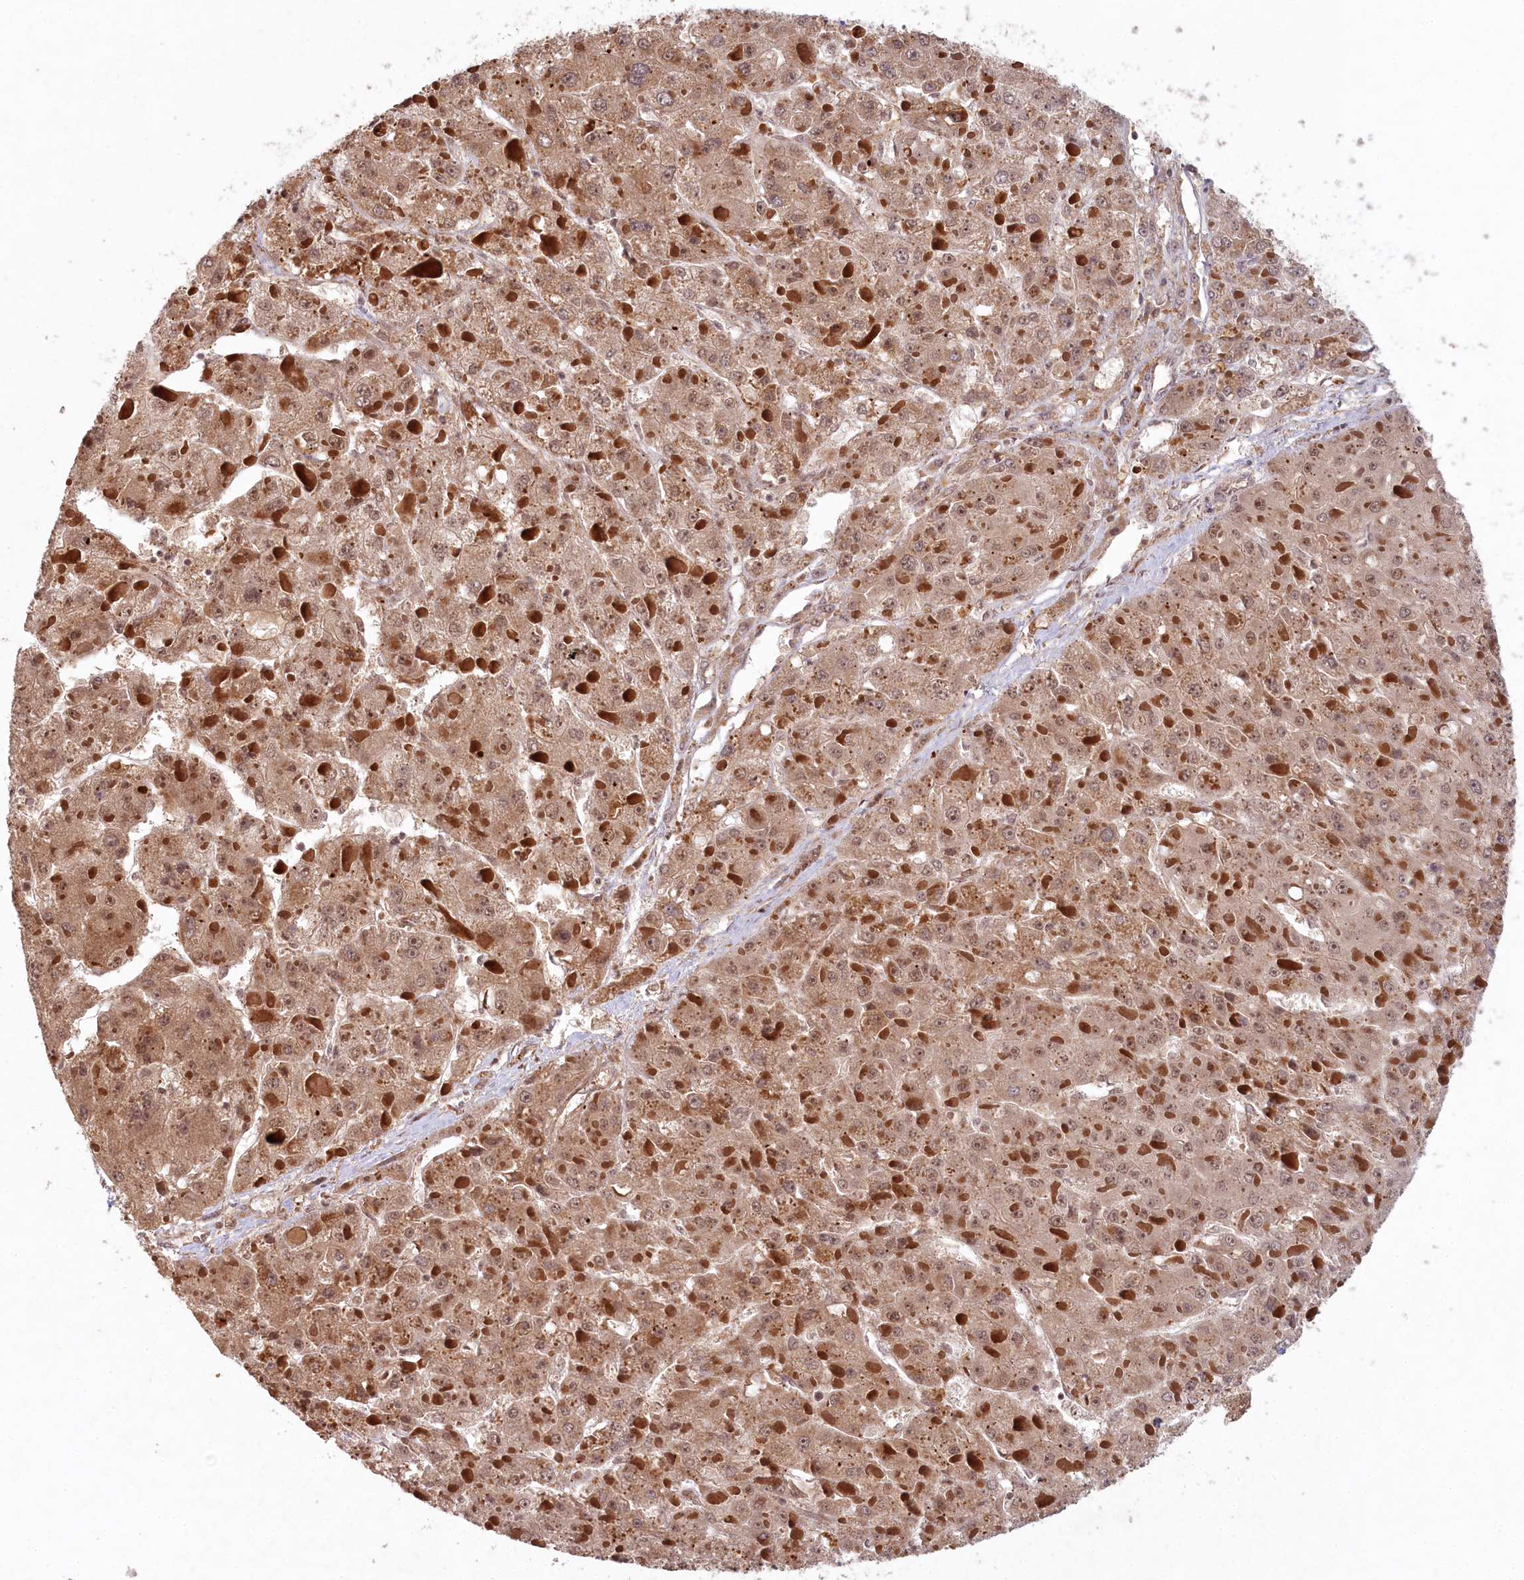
{"staining": {"intensity": "moderate", "quantity": ">75%", "location": "cytoplasmic/membranous"}, "tissue": "liver cancer", "cell_type": "Tumor cells", "image_type": "cancer", "snomed": [{"axis": "morphology", "description": "Carcinoma, Hepatocellular, NOS"}, {"axis": "topography", "description": "Liver"}], "caption": "Immunohistochemistry of liver cancer (hepatocellular carcinoma) displays medium levels of moderate cytoplasmic/membranous positivity in about >75% of tumor cells.", "gene": "WAPL", "patient": {"sex": "female", "age": 73}}